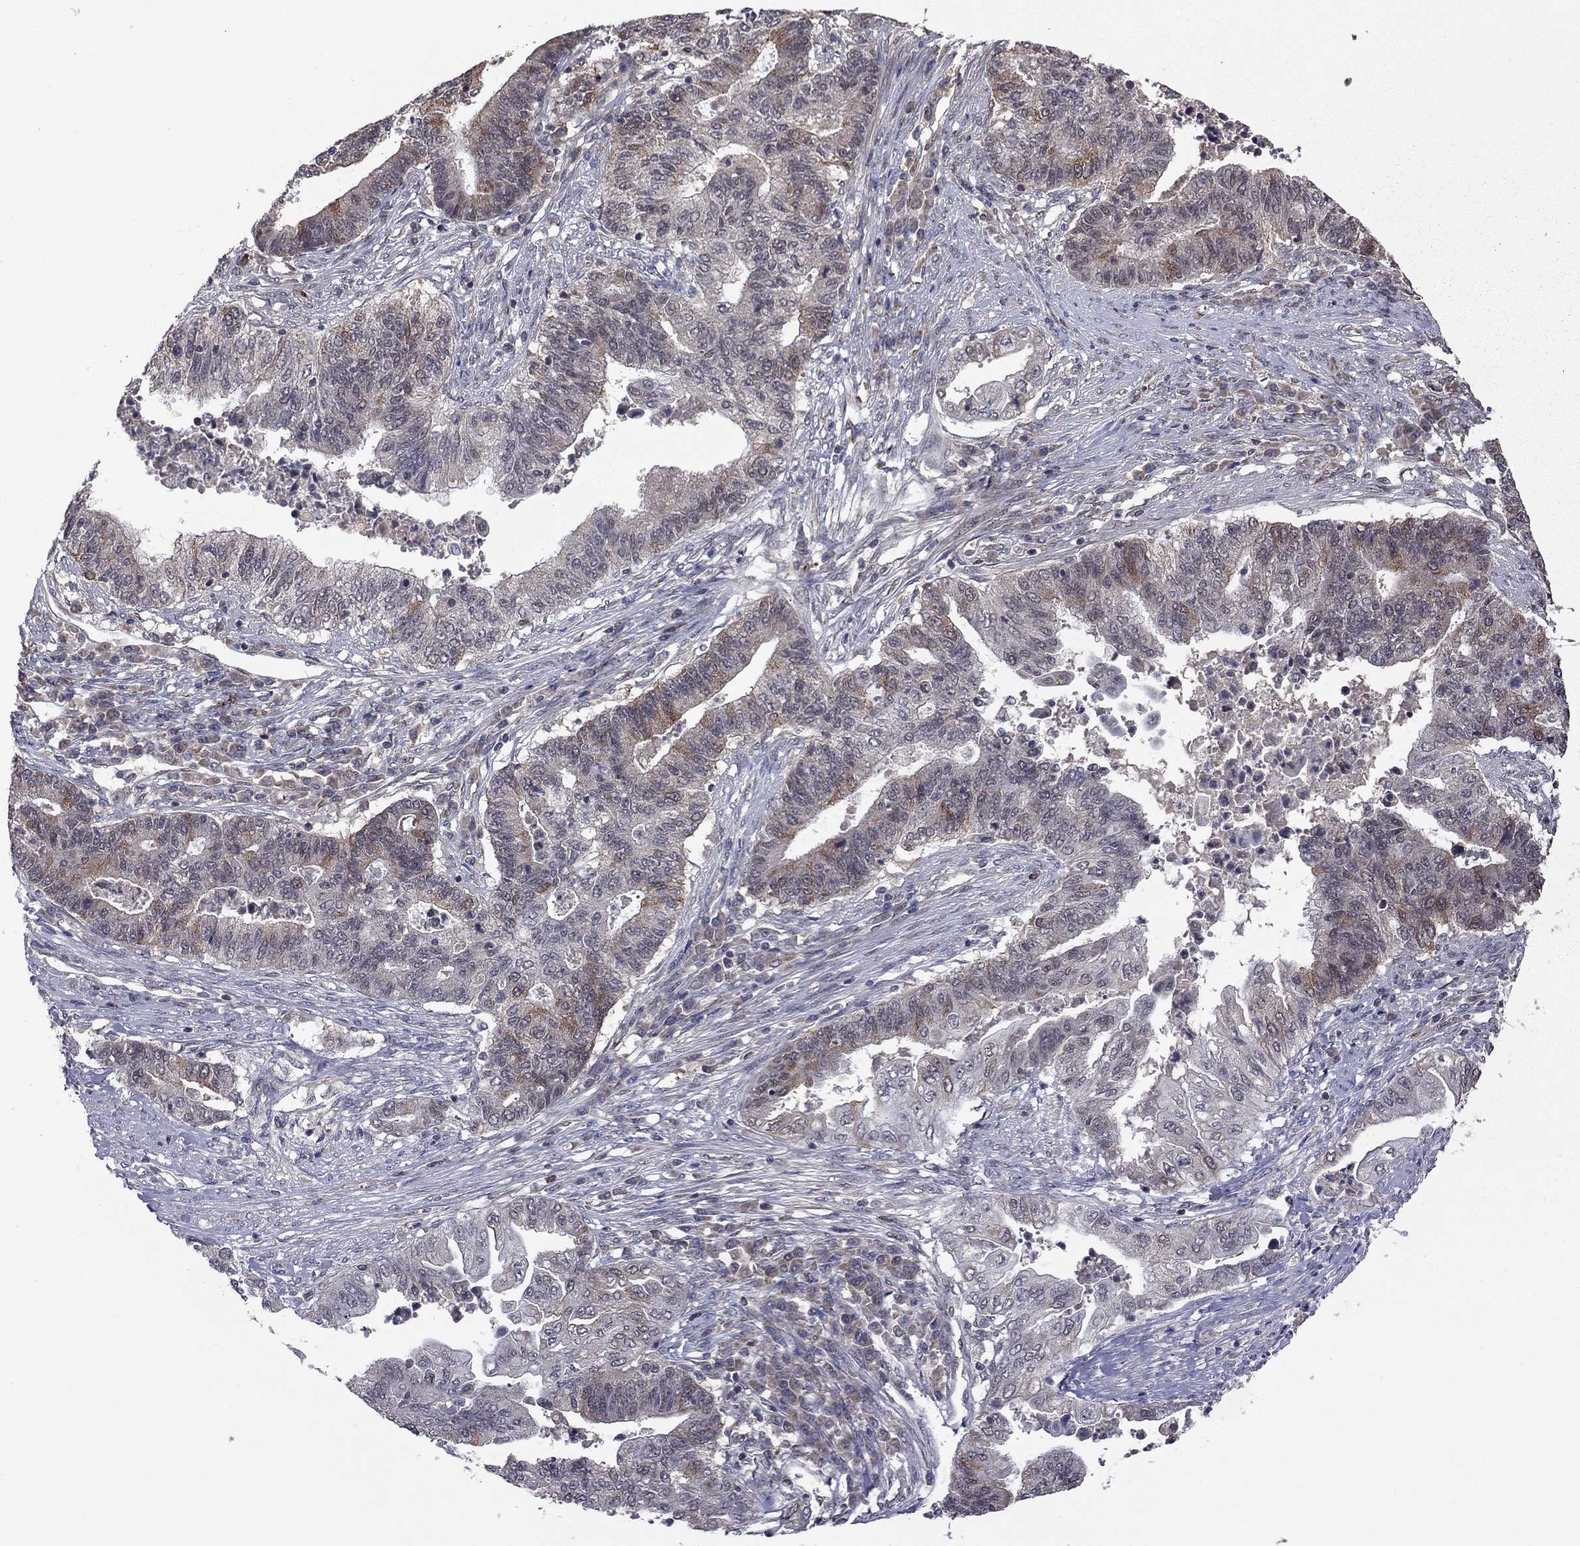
{"staining": {"intensity": "moderate", "quantity": "<25%", "location": "cytoplasmic/membranous"}, "tissue": "endometrial cancer", "cell_type": "Tumor cells", "image_type": "cancer", "snomed": [{"axis": "morphology", "description": "Adenocarcinoma, NOS"}, {"axis": "topography", "description": "Uterus"}, {"axis": "topography", "description": "Endometrium"}], "caption": "Endometrial adenocarcinoma was stained to show a protein in brown. There is low levels of moderate cytoplasmic/membranous expression in about <25% of tumor cells.", "gene": "GPAA1", "patient": {"sex": "female", "age": 54}}